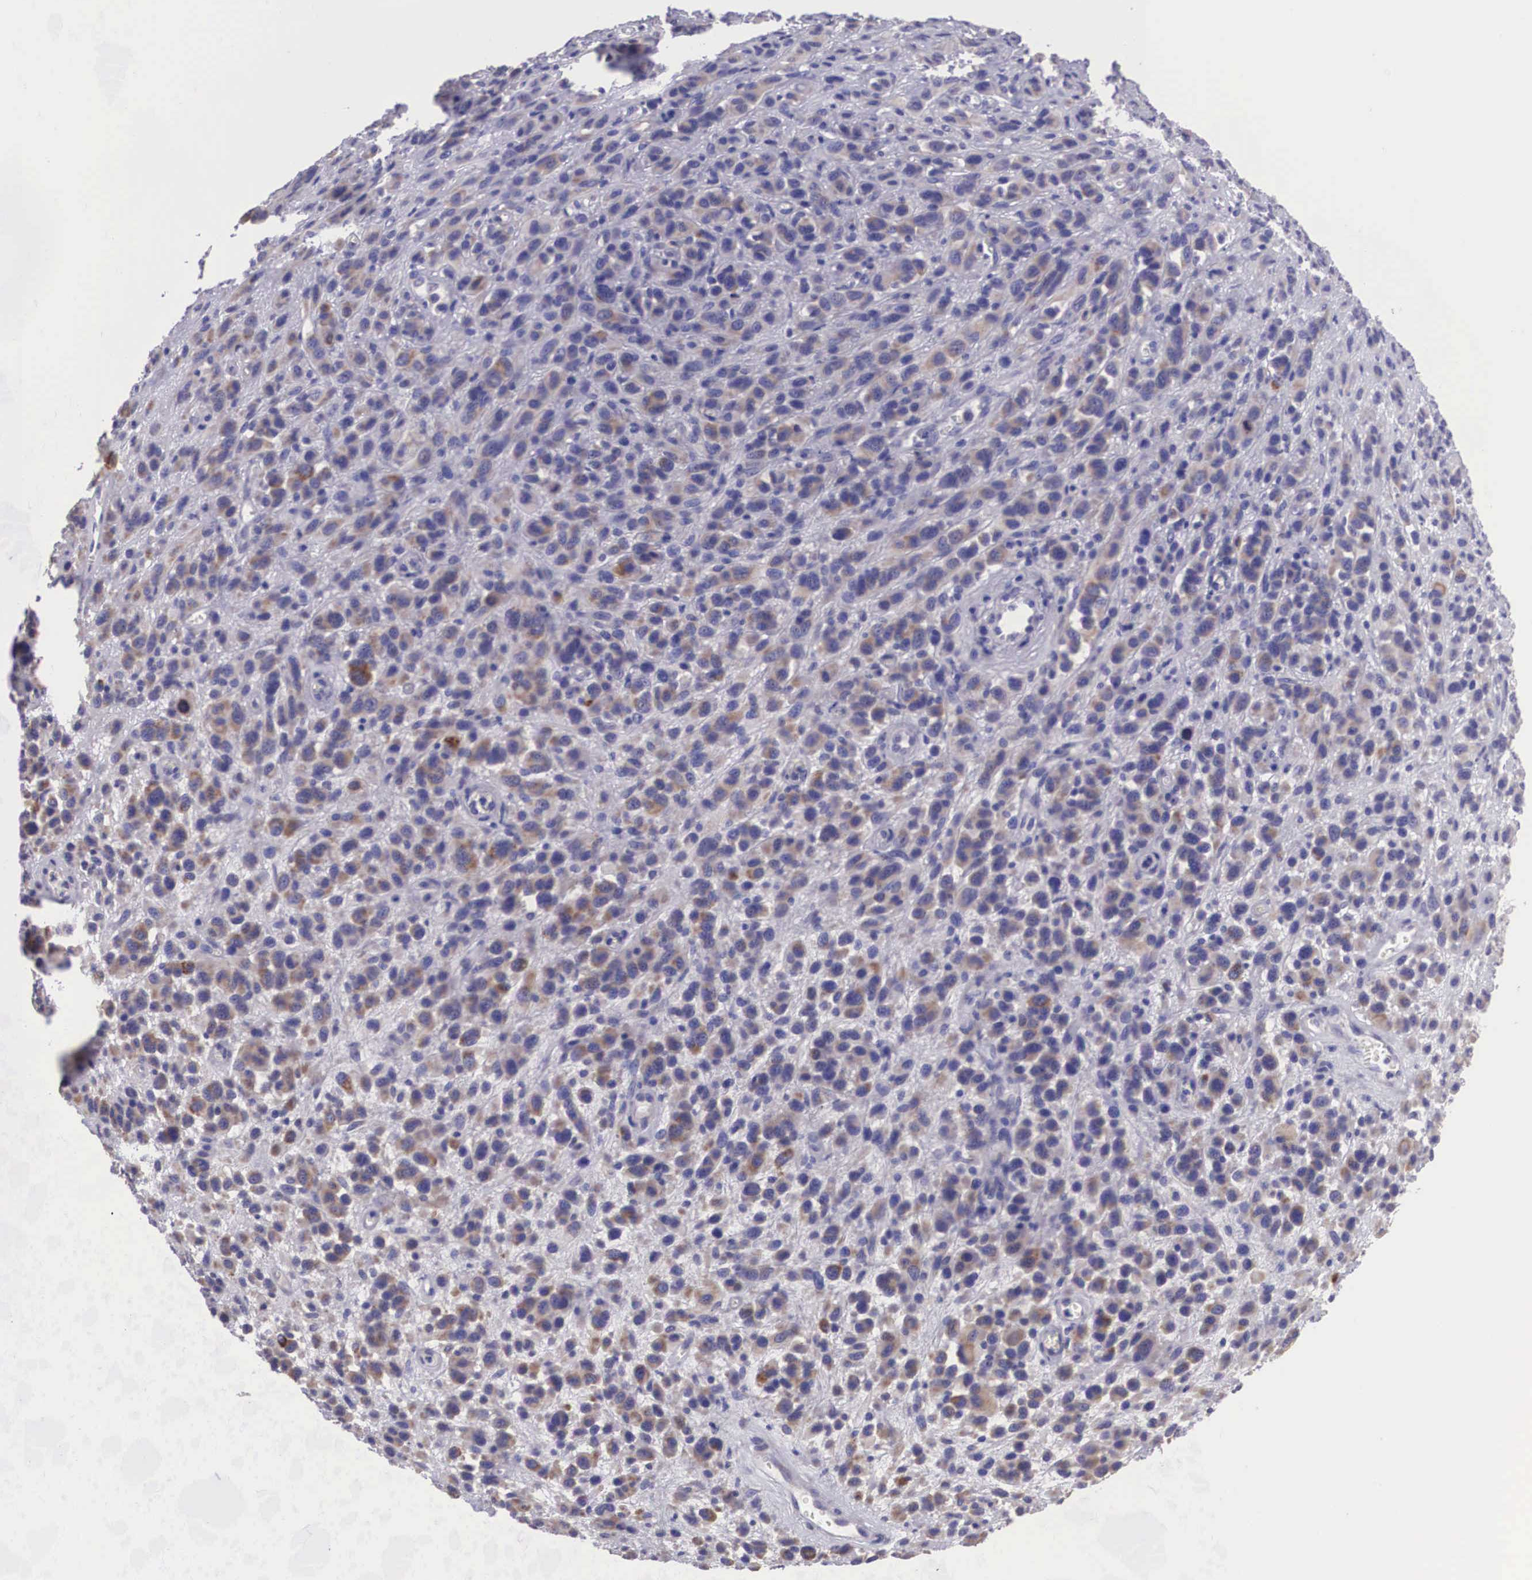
{"staining": {"intensity": "weak", "quantity": "25%-75%", "location": "cytoplasmic/membranous"}, "tissue": "melanoma", "cell_type": "Tumor cells", "image_type": "cancer", "snomed": [{"axis": "morphology", "description": "Malignant melanoma, NOS"}, {"axis": "topography", "description": "Skin"}], "caption": "Immunohistochemistry micrograph of human melanoma stained for a protein (brown), which displays low levels of weak cytoplasmic/membranous staining in about 25%-75% of tumor cells.", "gene": "ARG2", "patient": {"sex": "male", "age": 51}}